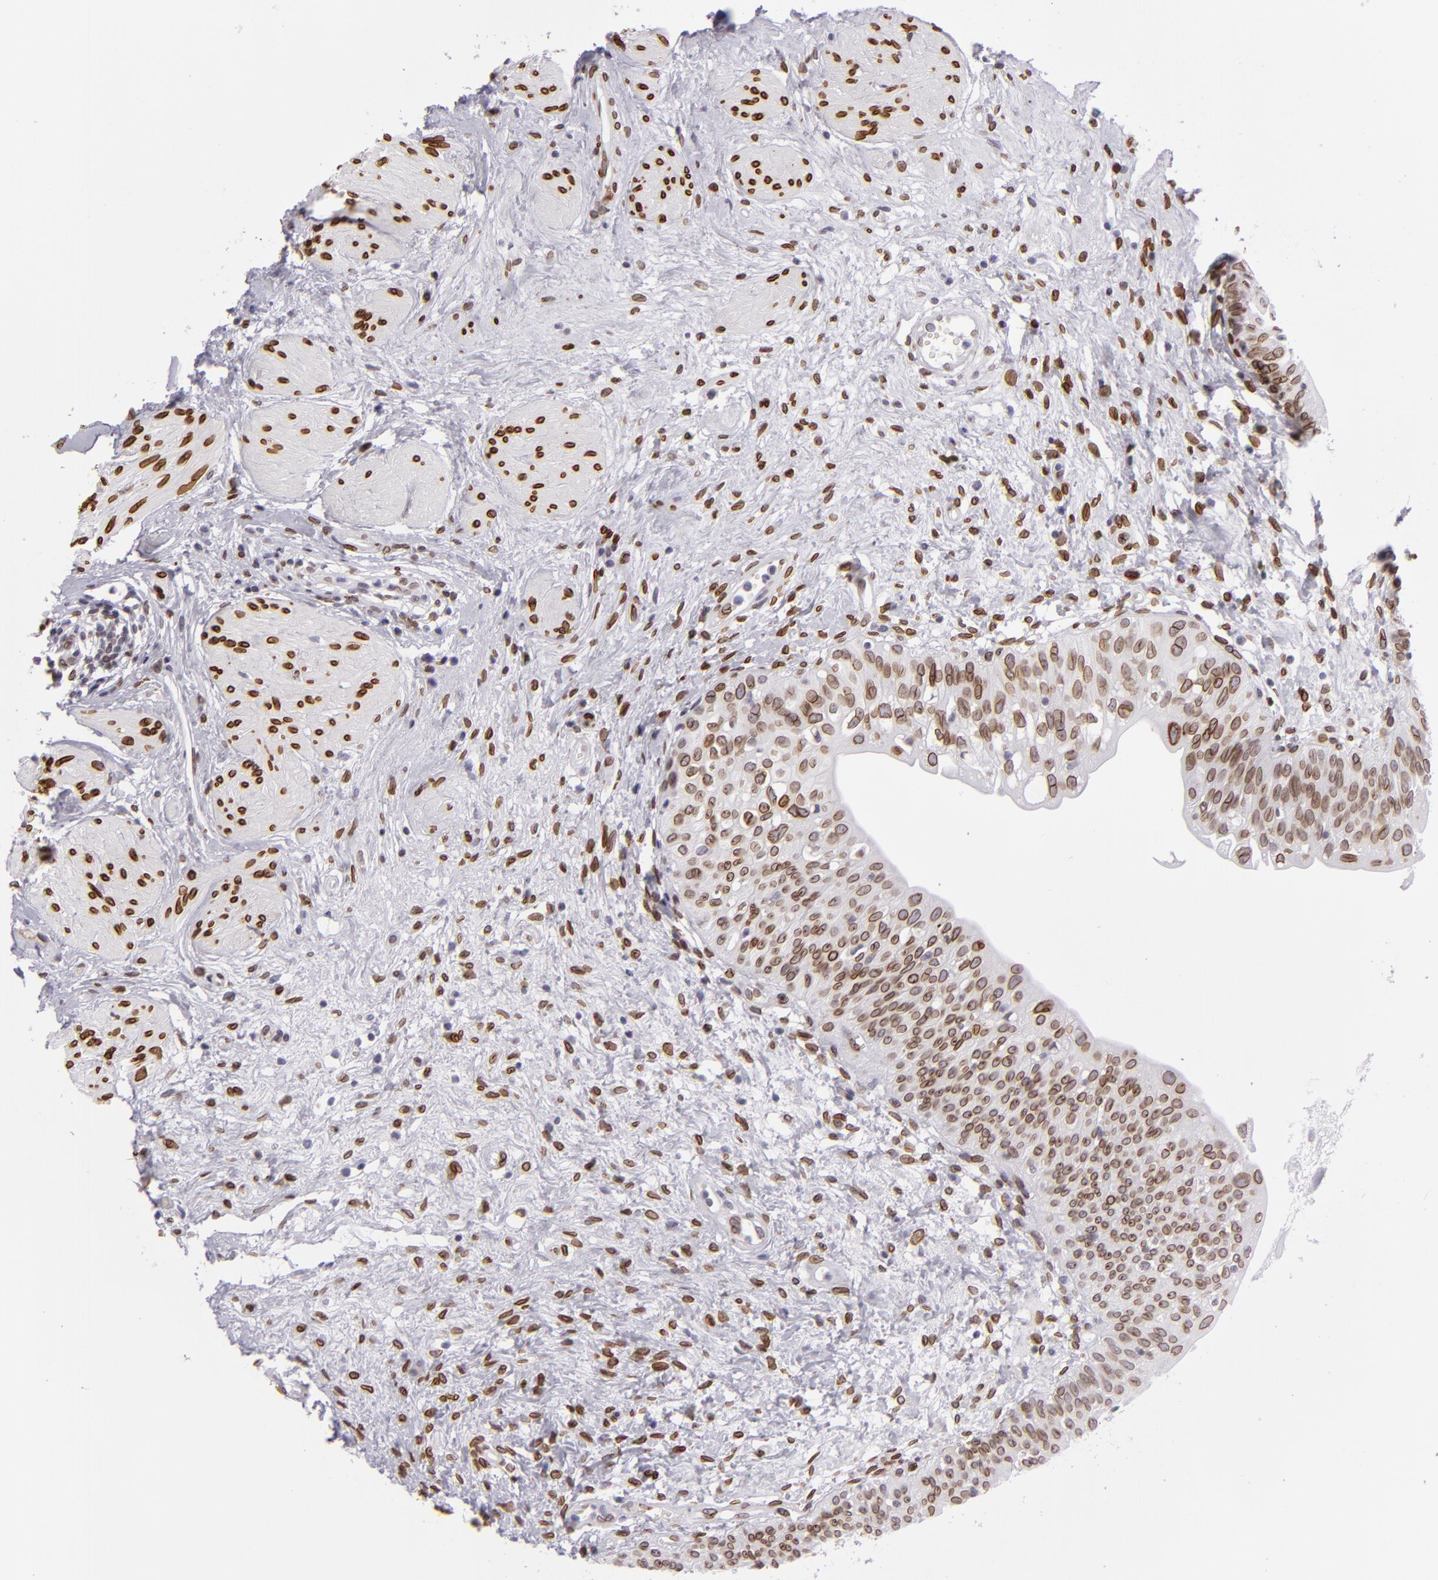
{"staining": {"intensity": "strong", "quantity": ">75%", "location": "nuclear"}, "tissue": "urinary bladder", "cell_type": "Urothelial cells", "image_type": "normal", "snomed": [{"axis": "morphology", "description": "Normal tissue, NOS"}, {"axis": "topography", "description": "Urinary bladder"}], "caption": "Immunohistochemical staining of normal human urinary bladder reveals high levels of strong nuclear expression in approximately >75% of urothelial cells.", "gene": "EMD", "patient": {"sex": "female", "age": 55}}